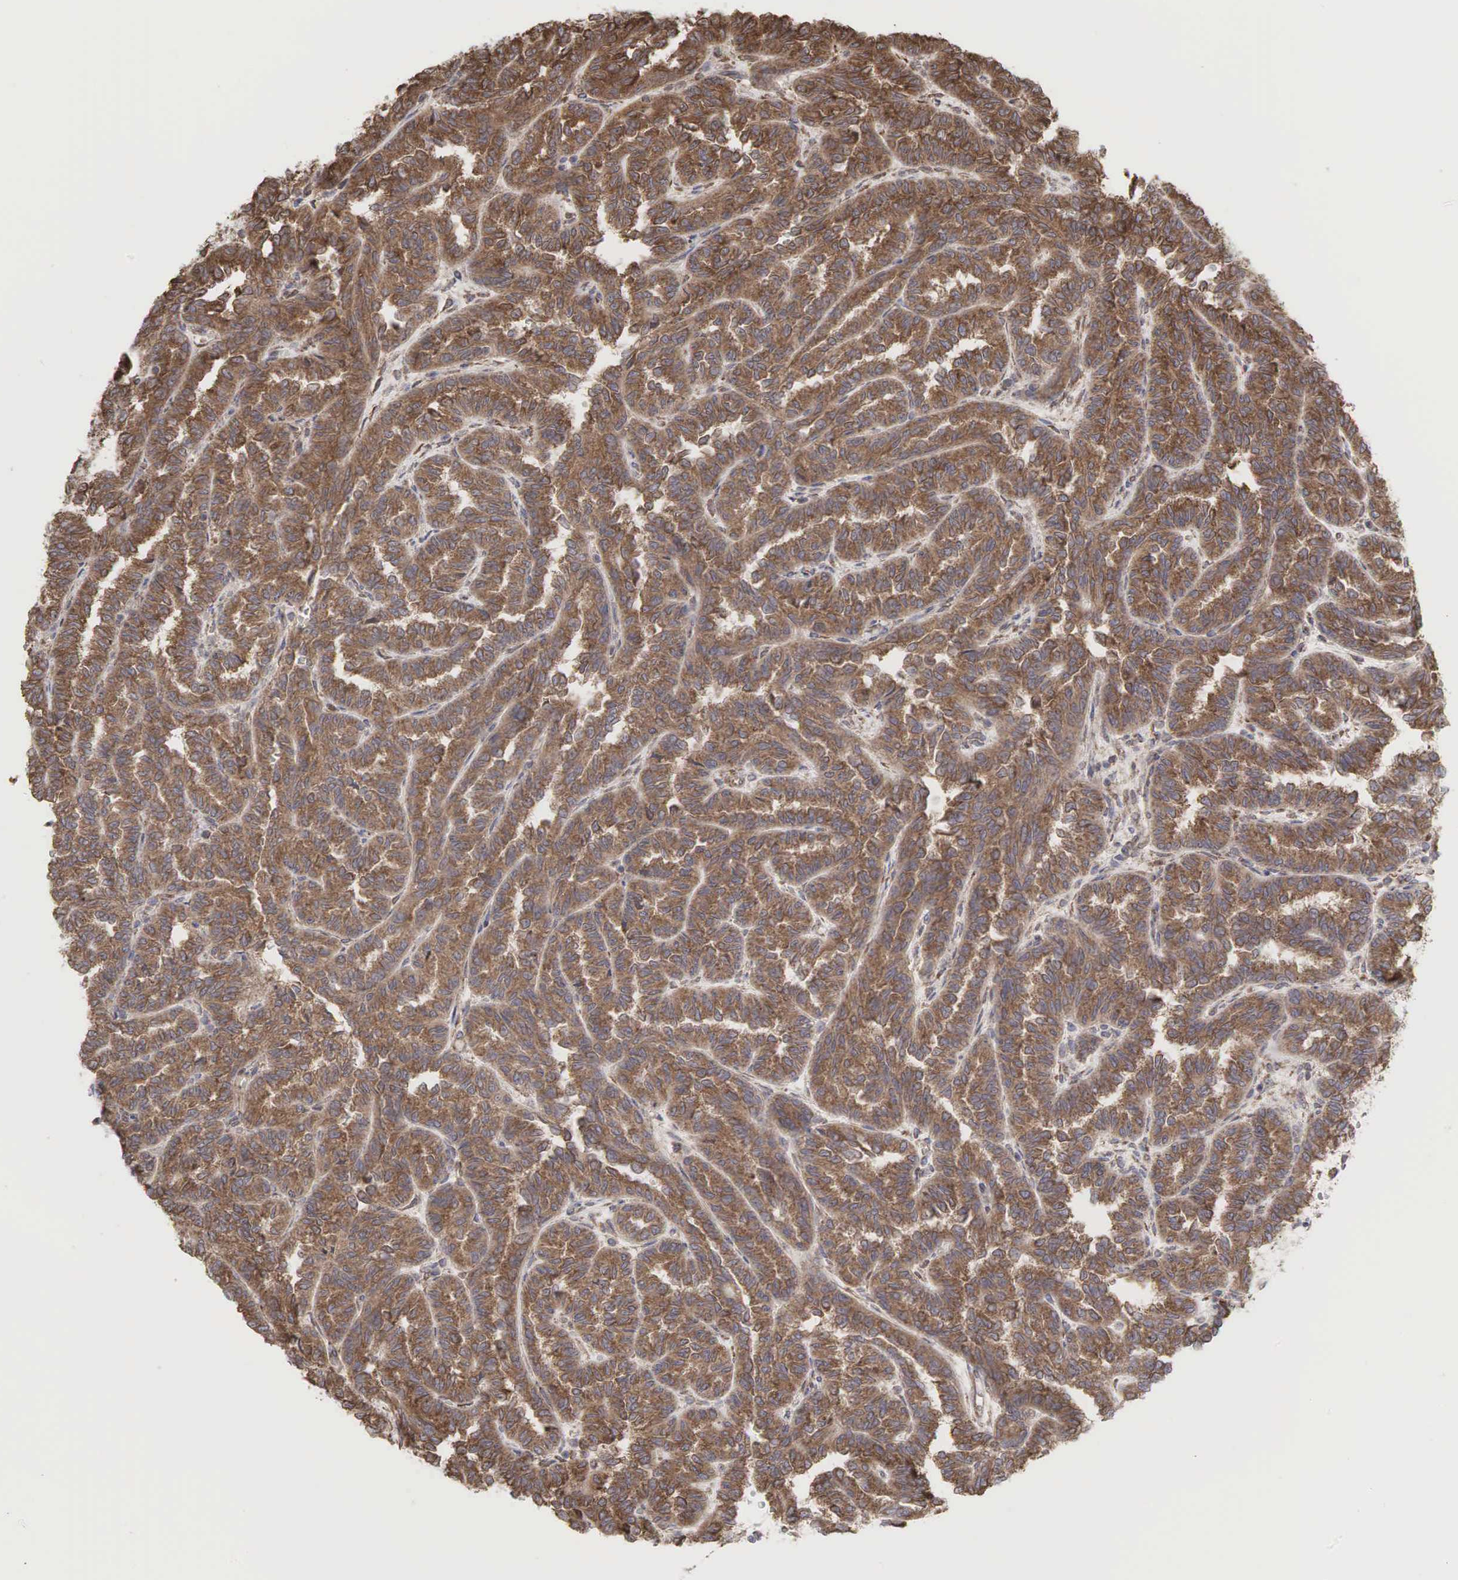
{"staining": {"intensity": "moderate", "quantity": ">75%", "location": "cytoplasmic/membranous"}, "tissue": "renal cancer", "cell_type": "Tumor cells", "image_type": "cancer", "snomed": [{"axis": "morphology", "description": "Inflammation, NOS"}, {"axis": "morphology", "description": "Adenocarcinoma, NOS"}, {"axis": "topography", "description": "Kidney"}], "caption": "Renal cancer was stained to show a protein in brown. There is medium levels of moderate cytoplasmic/membranous positivity in about >75% of tumor cells. (IHC, brightfield microscopy, high magnification).", "gene": "PABPC5", "patient": {"sex": "male", "age": 68}}